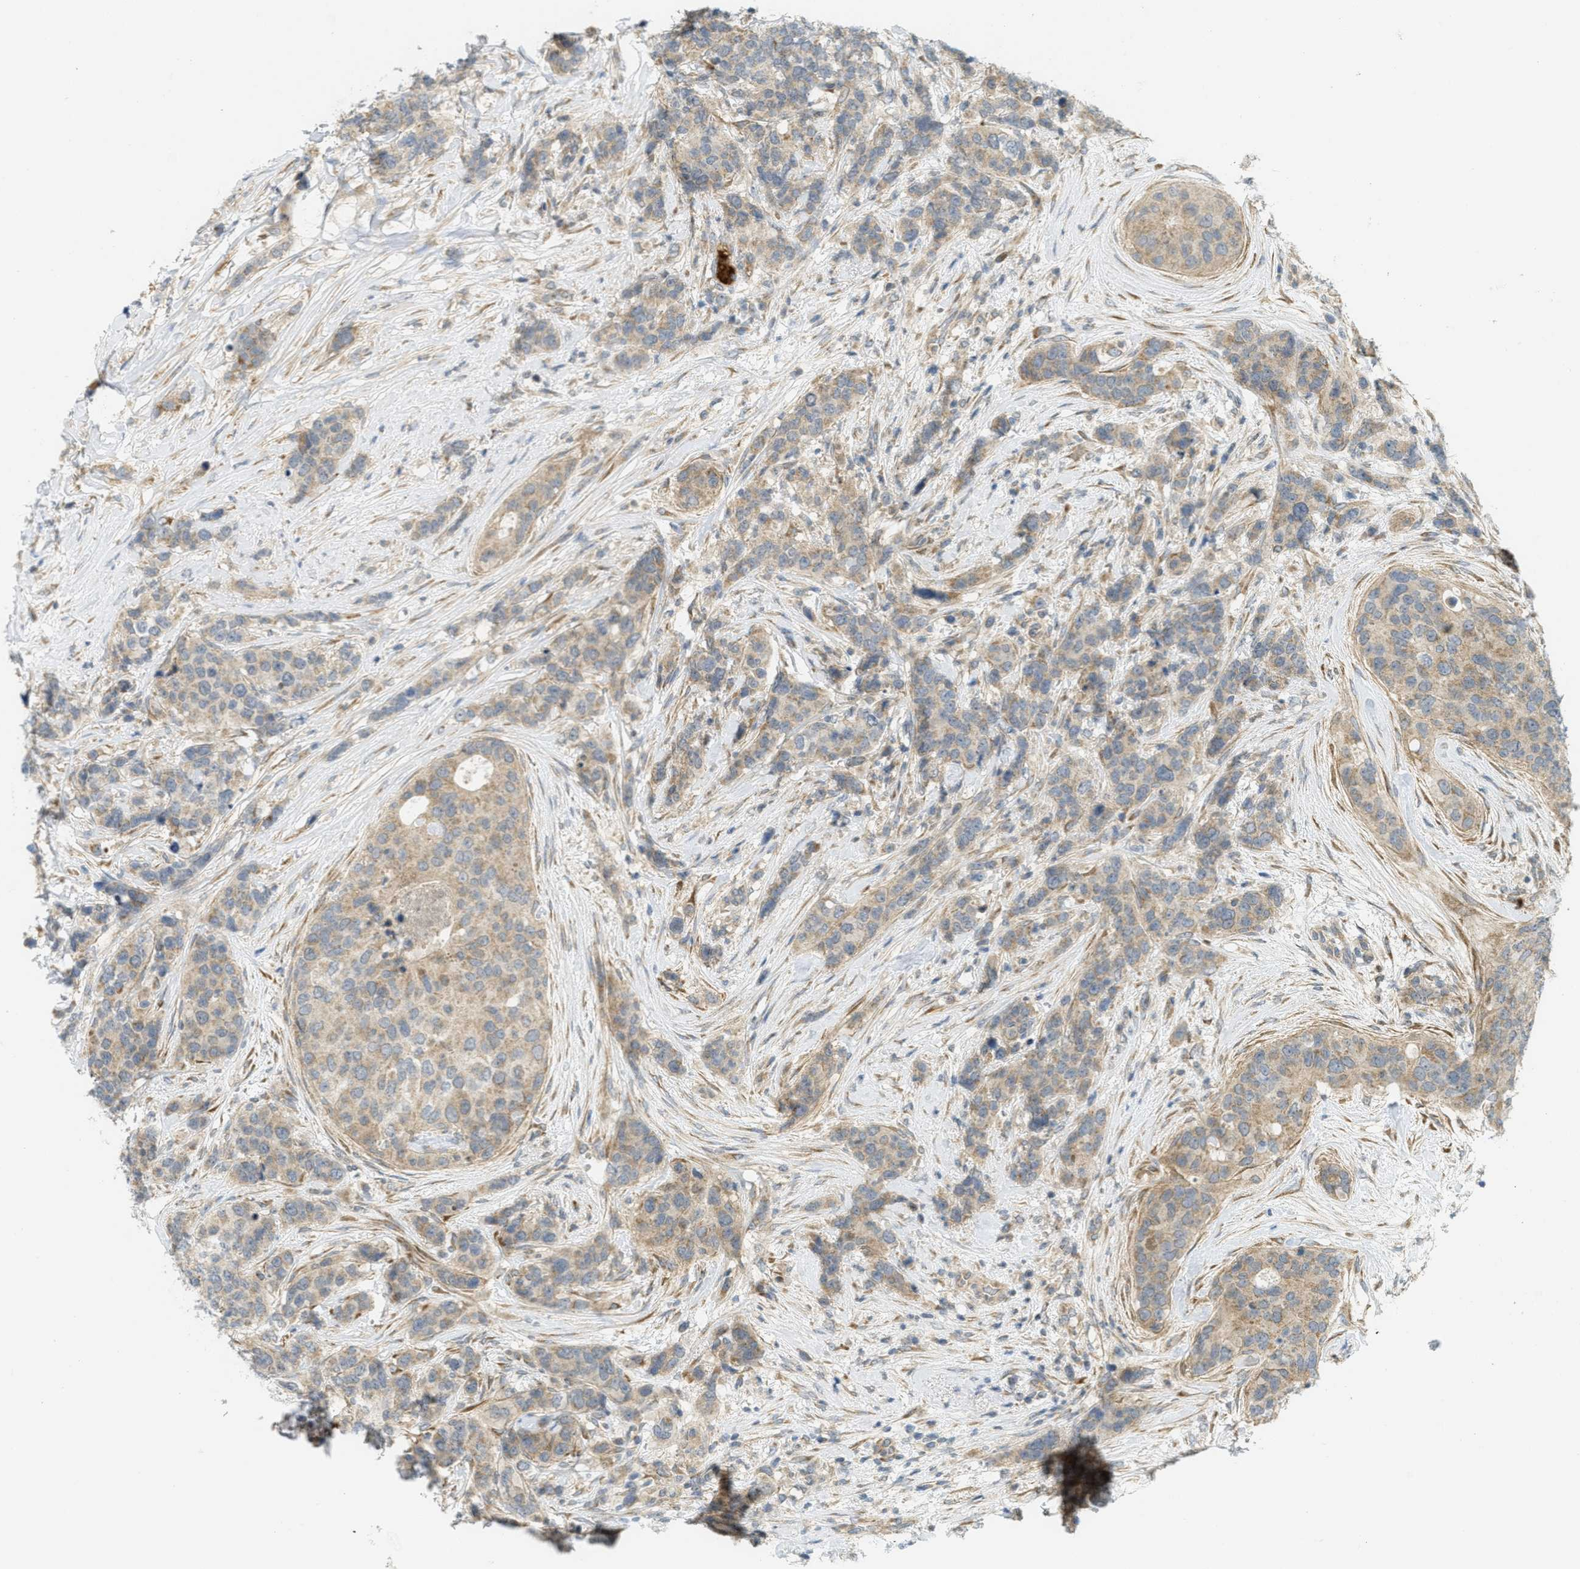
{"staining": {"intensity": "weak", "quantity": ">75%", "location": "cytoplasmic/membranous"}, "tissue": "breast cancer", "cell_type": "Tumor cells", "image_type": "cancer", "snomed": [{"axis": "morphology", "description": "Lobular carcinoma"}, {"axis": "topography", "description": "Breast"}], "caption": "The immunohistochemical stain shows weak cytoplasmic/membranous expression in tumor cells of breast cancer (lobular carcinoma) tissue.", "gene": "PROC", "patient": {"sex": "female", "age": 59}}